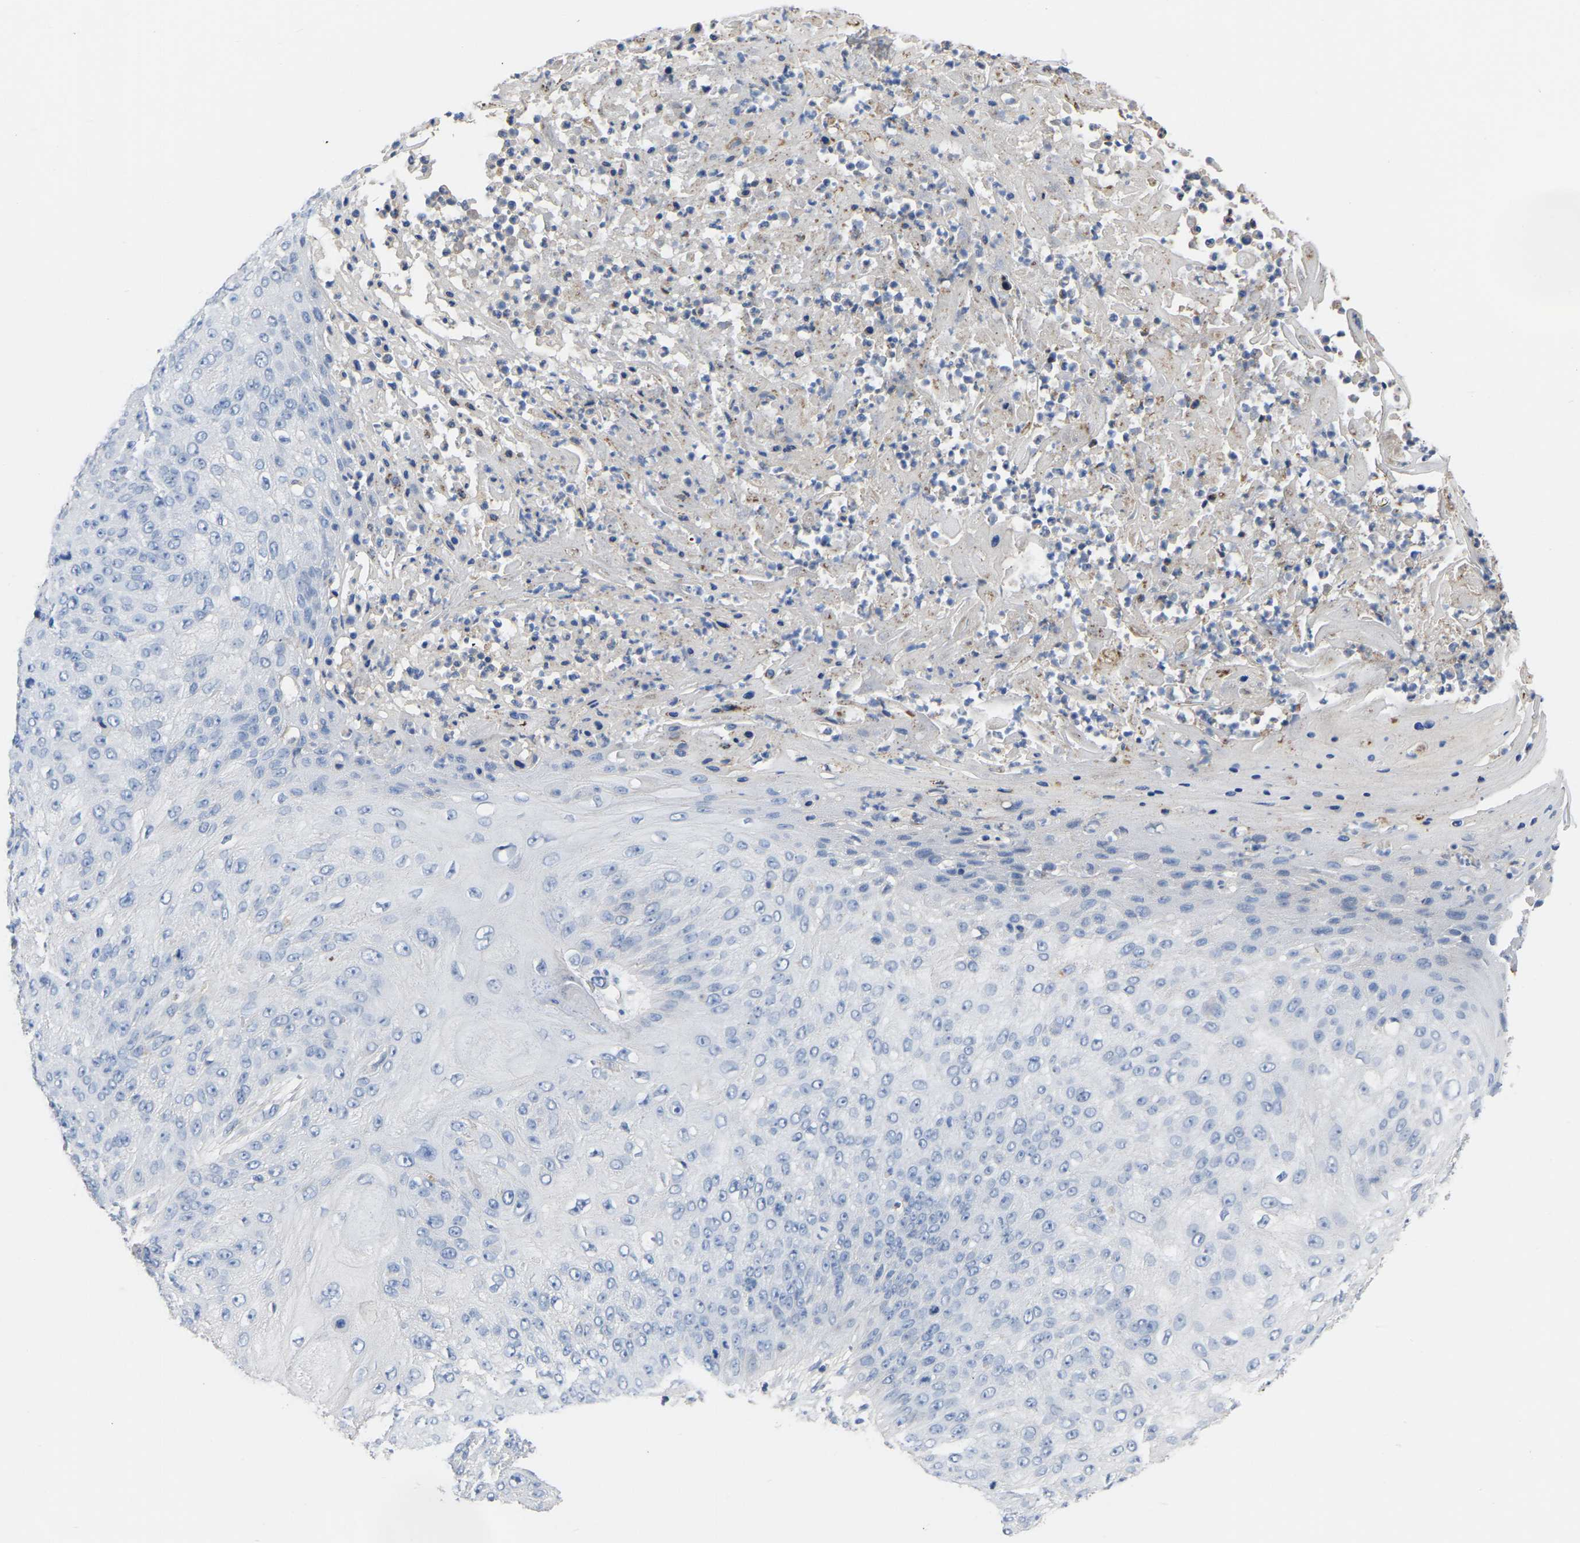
{"staining": {"intensity": "negative", "quantity": "none", "location": "none"}, "tissue": "skin cancer", "cell_type": "Tumor cells", "image_type": "cancer", "snomed": [{"axis": "morphology", "description": "Squamous cell carcinoma, NOS"}, {"axis": "topography", "description": "Skin"}], "caption": "Skin cancer (squamous cell carcinoma) stained for a protein using immunohistochemistry (IHC) exhibits no positivity tumor cells.", "gene": "ZNF449", "patient": {"sex": "female", "age": 80}}